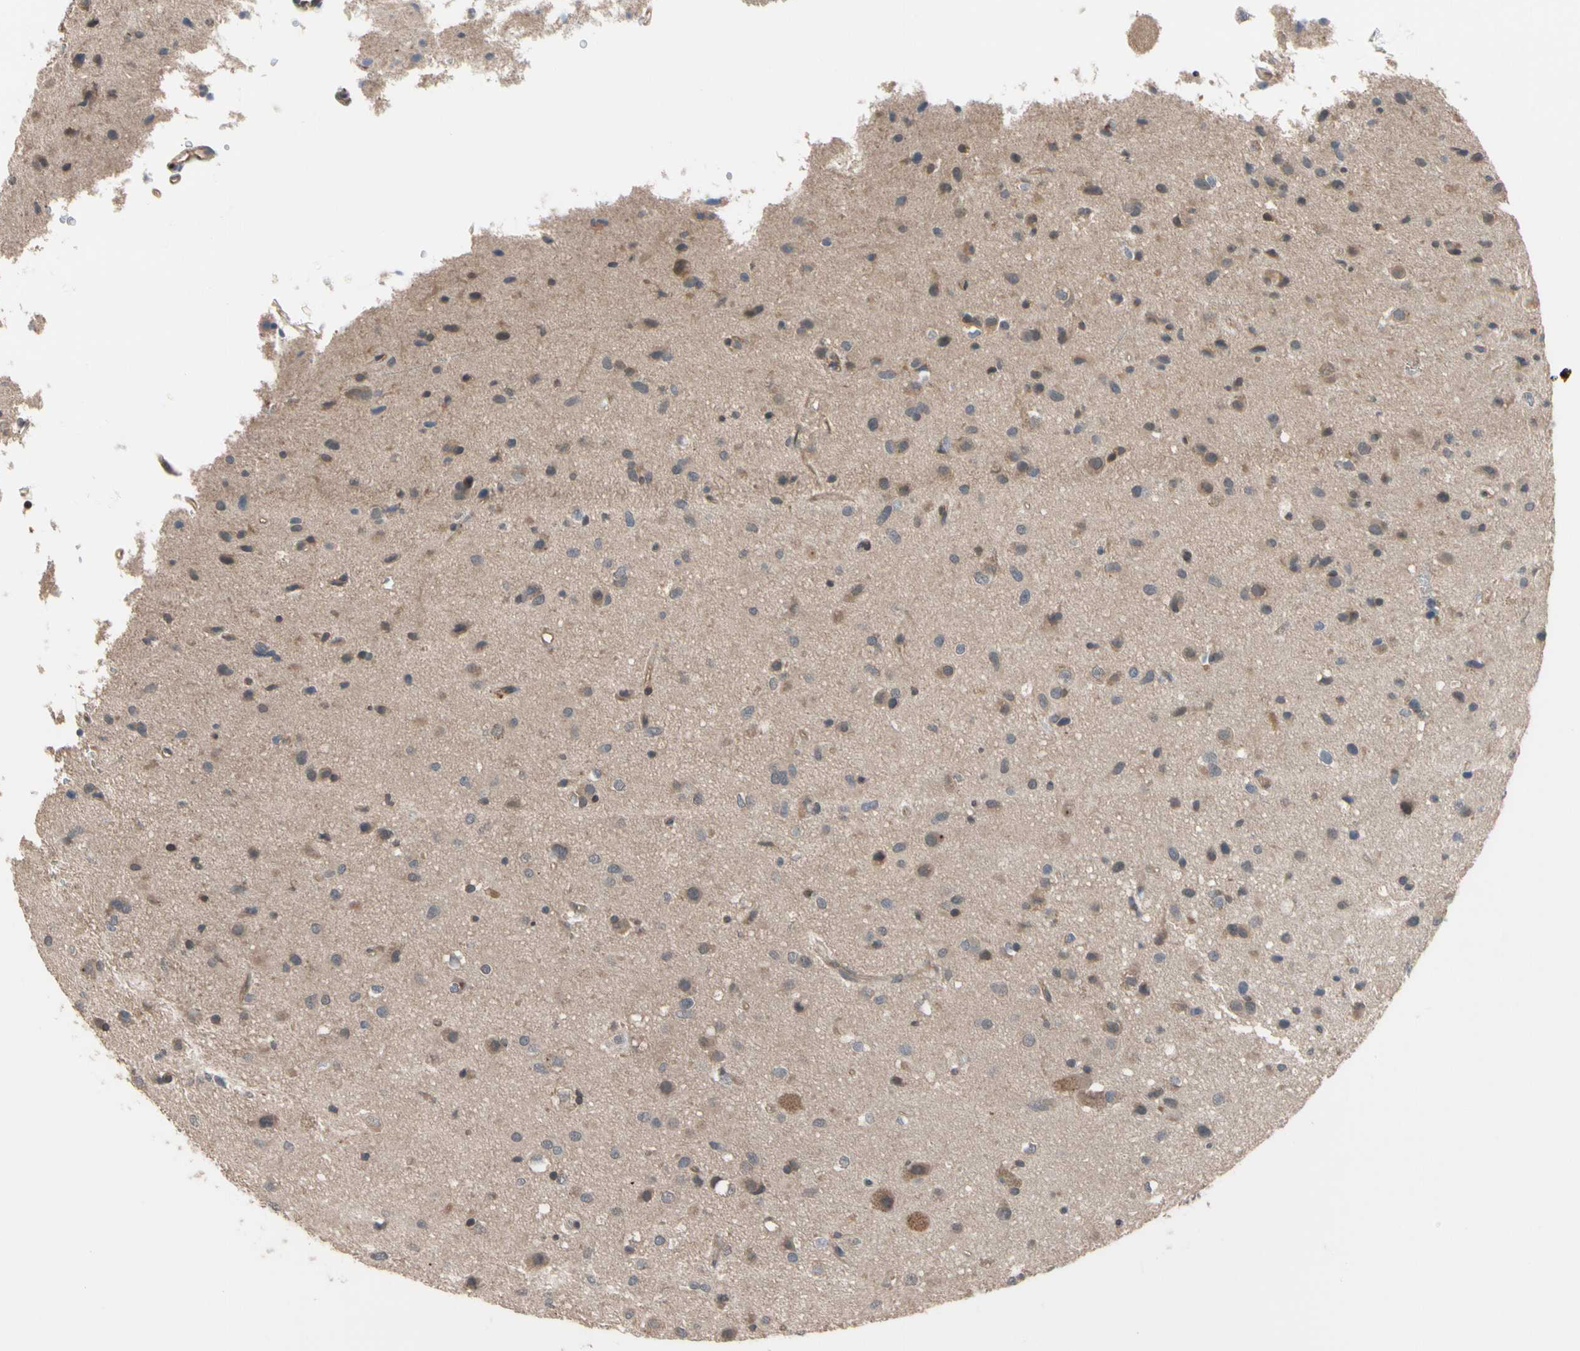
{"staining": {"intensity": "moderate", "quantity": ">75%", "location": "cytoplasmic/membranous"}, "tissue": "glioma", "cell_type": "Tumor cells", "image_type": "cancer", "snomed": [{"axis": "morphology", "description": "Glioma, malignant, Low grade"}, {"axis": "topography", "description": "Brain"}], "caption": "A brown stain highlights moderate cytoplasmic/membranous staining of a protein in human glioma tumor cells.", "gene": "DPP8", "patient": {"sex": "male", "age": 77}}